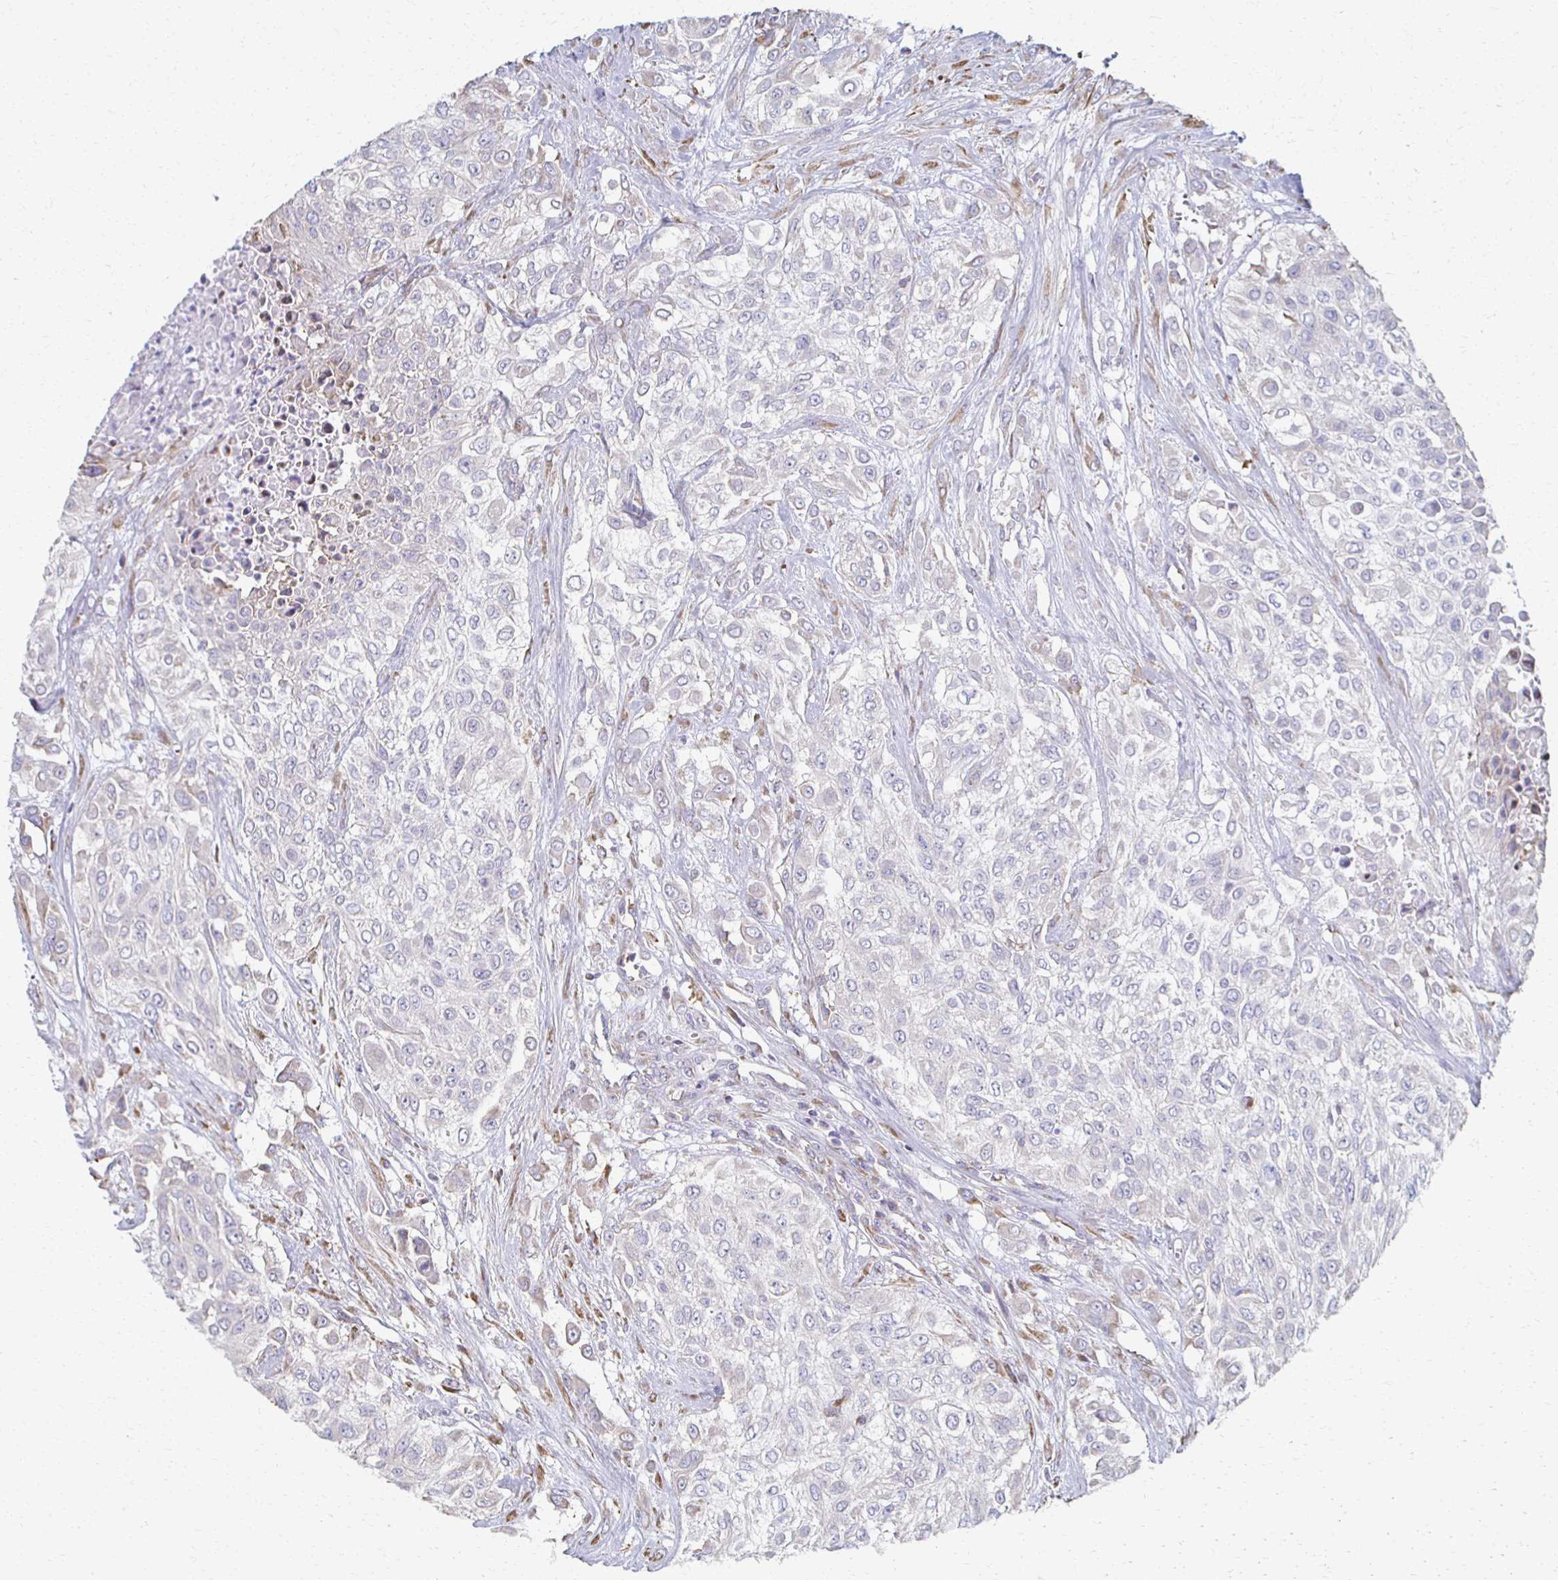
{"staining": {"intensity": "negative", "quantity": "none", "location": "none"}, "tissue": "urothelial cancer", "cell_type": "Tumor cells", "image_type": "cancer", "snomed": [{"axis": "morphology", "description": "Urothelial carcinoma, High grade"}, {"axis": "topography", "description": "Urinary bladder"}], "caption": "IHC photomicrograph of human urothelial carcinoma (high-grade) stained for a protein (brown), which reveals no expression in tumor cells.", "gene": "ATP1A3", "patient": {"sex": "male", "age": 57}}